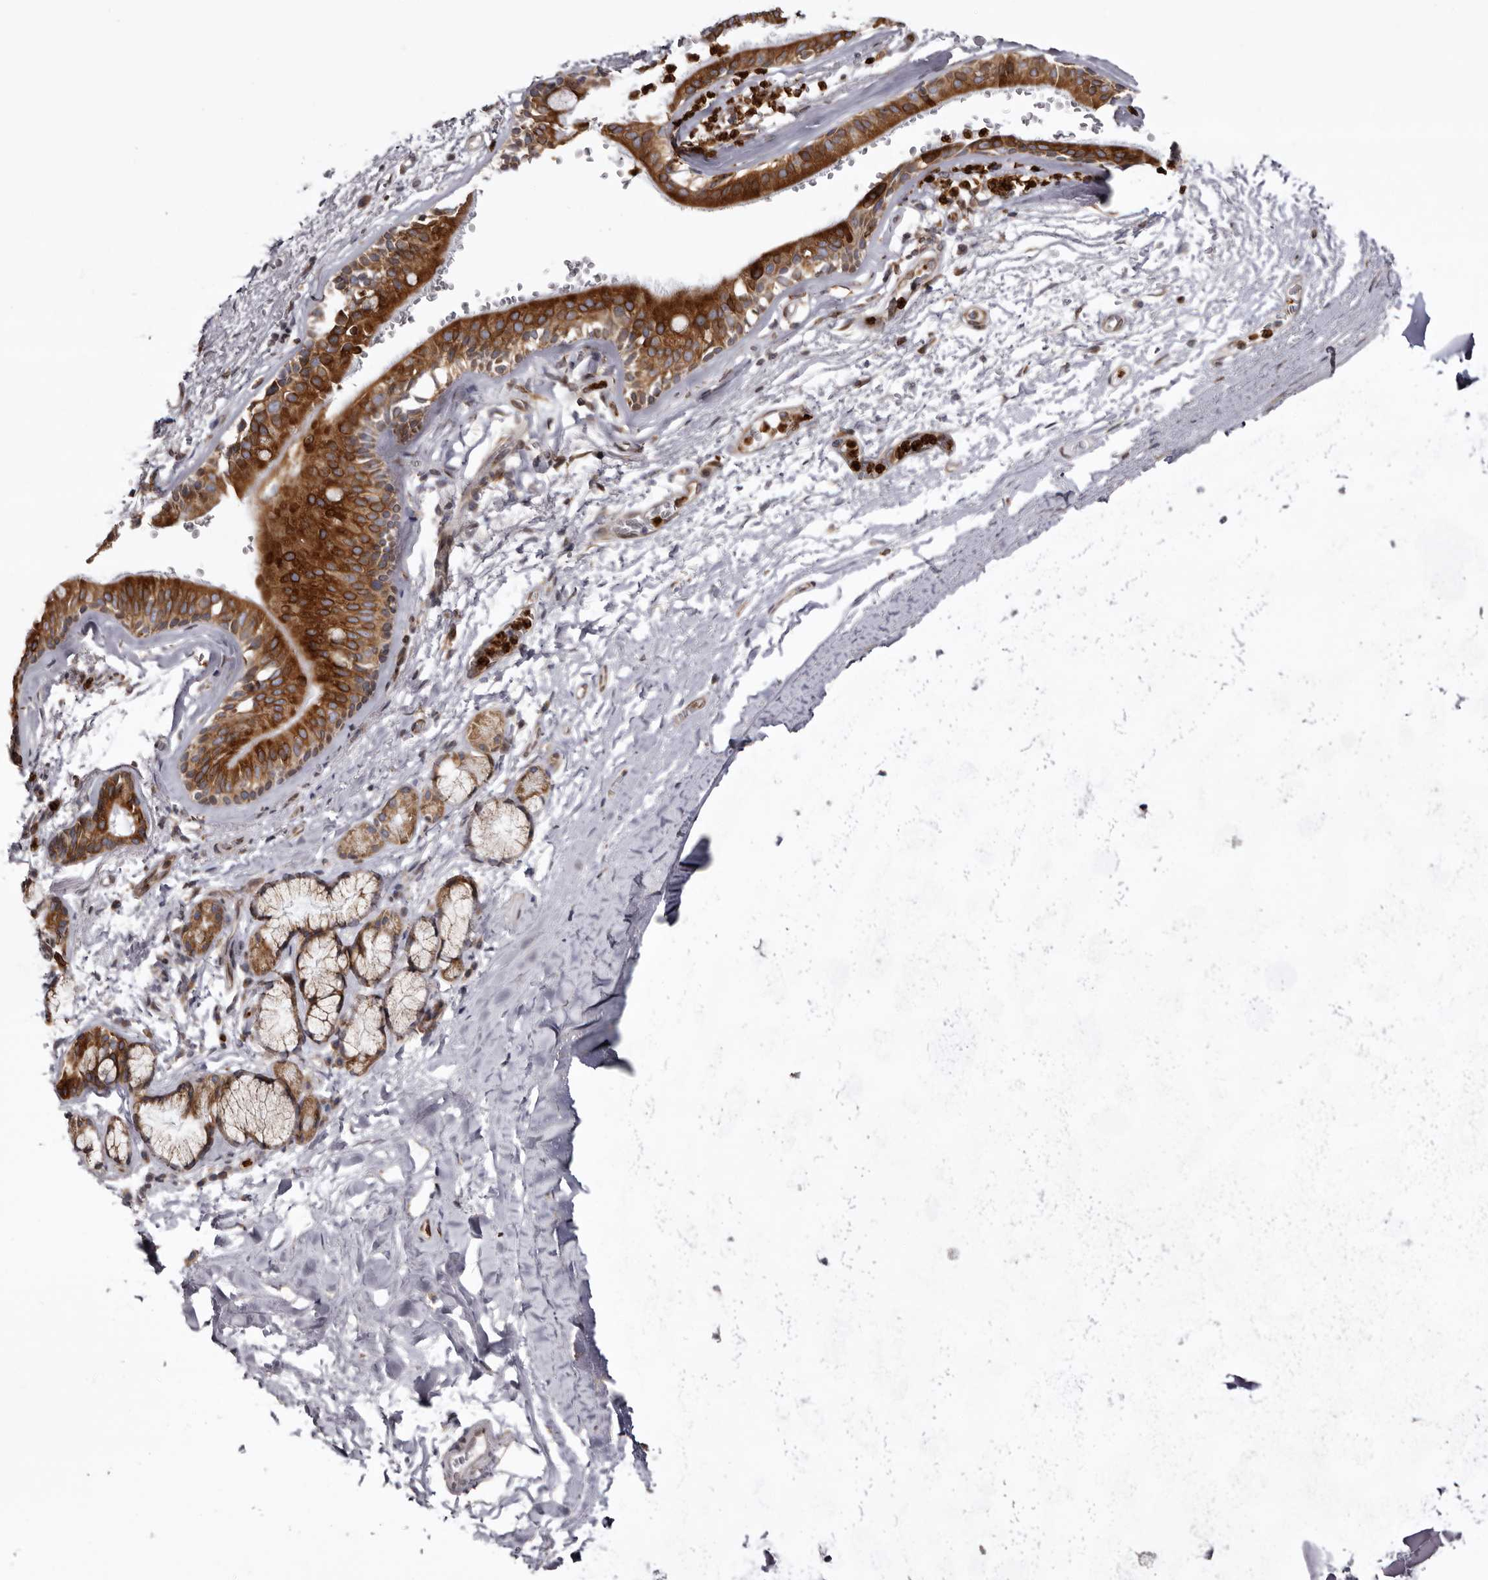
{"staining": {"intensity": "strong", "quantity": ">75%", "location": "cytoplasmic/membranous"}, "tissue": "bronchus", "cell_type": "Respiratory epithelial cells", "image_type": "normal", "snomed": [{"axis": "morphology", "description": "Normal tissue, NOS"}, {"axis": "topography", "description": "Cartilage tissue"}], "caption": "The micrograph reveals immunohistochemical staining of normal bronchus. There is strong cytoplasmic/membranous staining is present in about >75% of respiratory epithelial cells.", "gene": "C4orf3", "patient": {"sex": "female", "age": 63}}